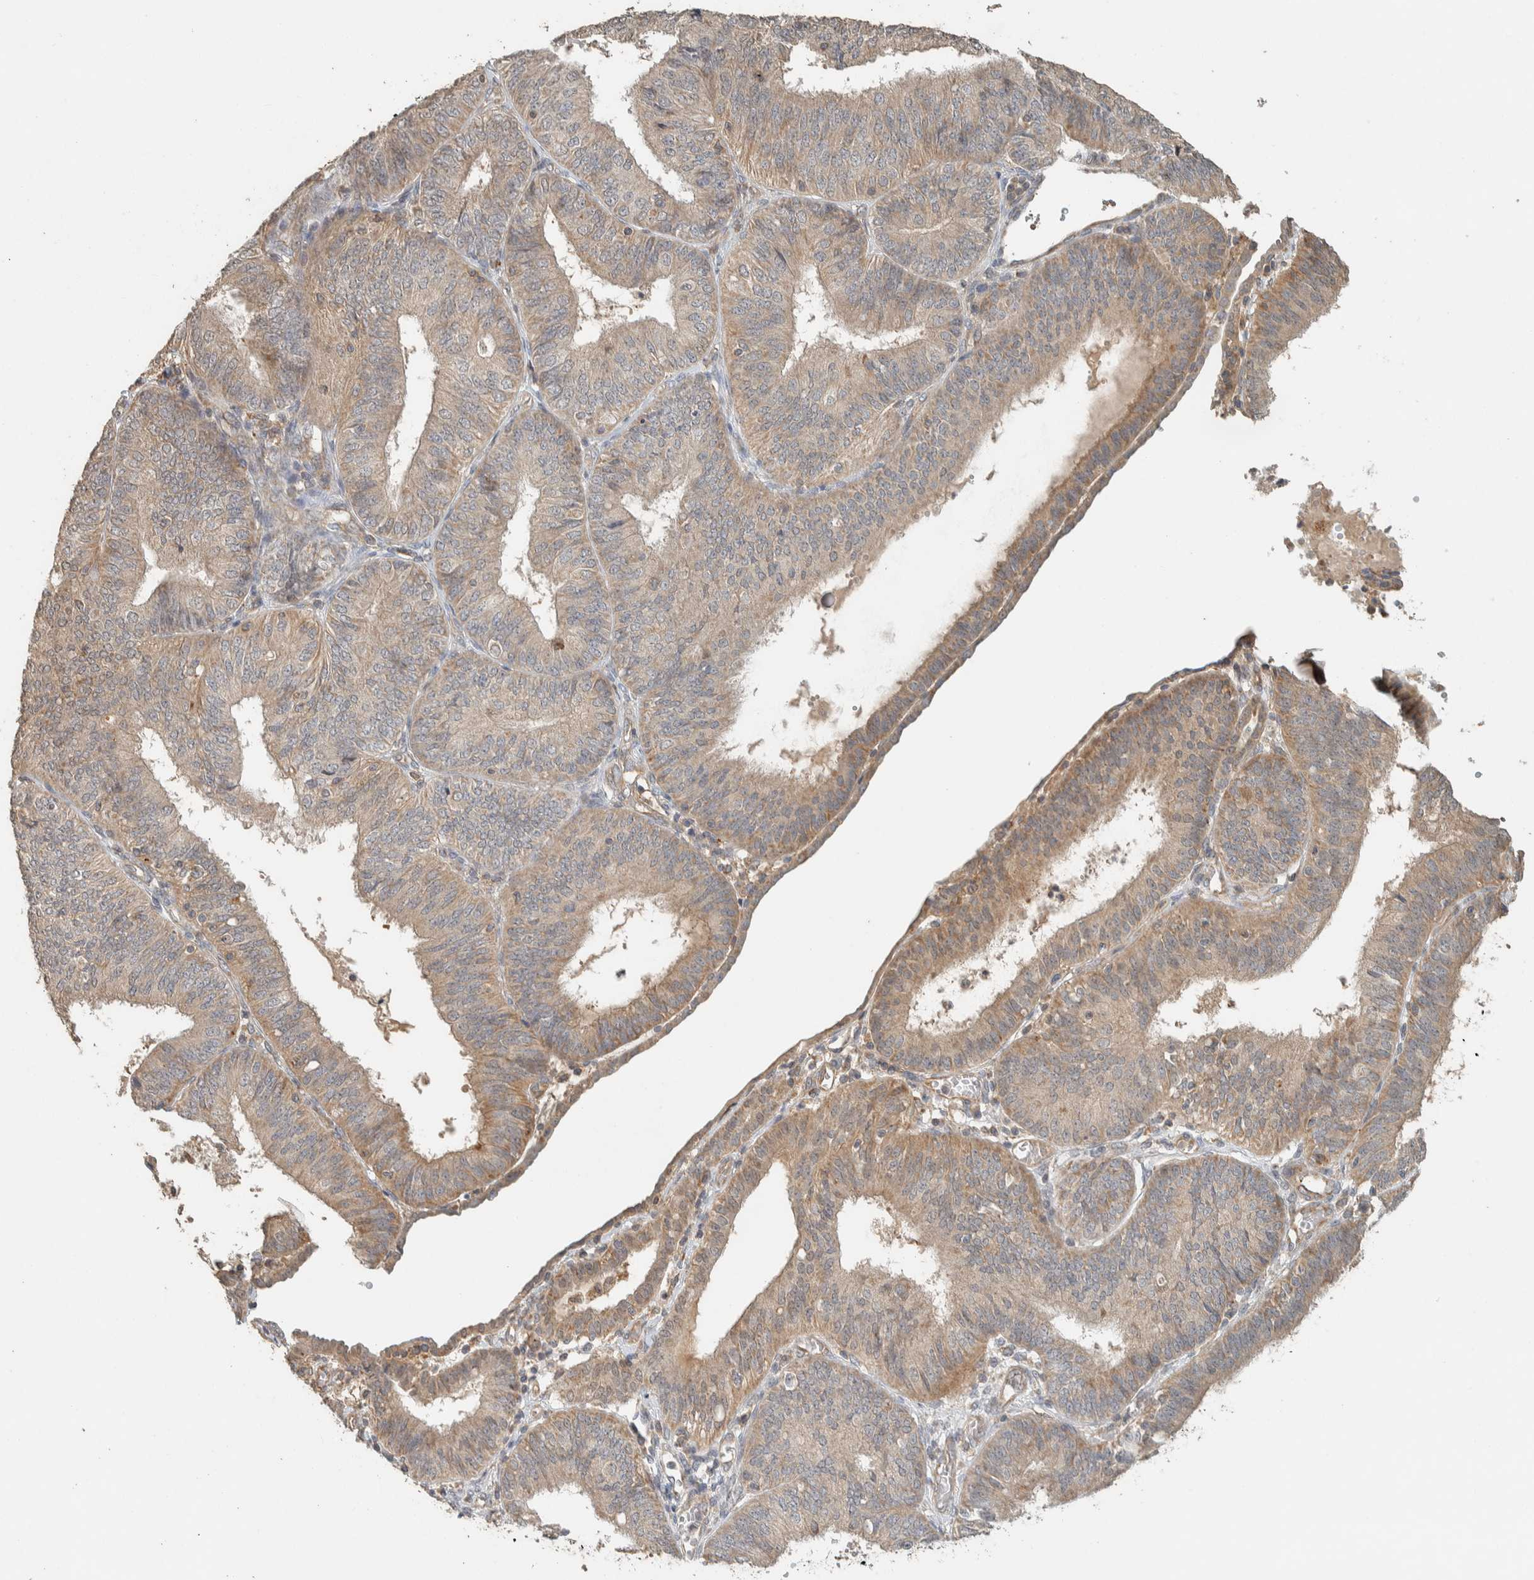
{"staining": {"intensity": "weak", "quantity": ">75%", "location": "cytoplasmic/membranous"}, "tissue": "endometrial cancer", "cell_type": "Tumor cells", "image_type": "cancer", "snomed": [{"axis": "morphology", "description": "Adenocarcinoma, NOS"}, {"axis": "topography", "description": "Endometrium"}], "caption": "Protein analysis of endometrial adenocarcinoma tissue shows weak cytoplasmic/membranous positivity in about >75% of tumor cells.", "gene": "PDE7B", "patient": {"sex": "female", "age": 58}}